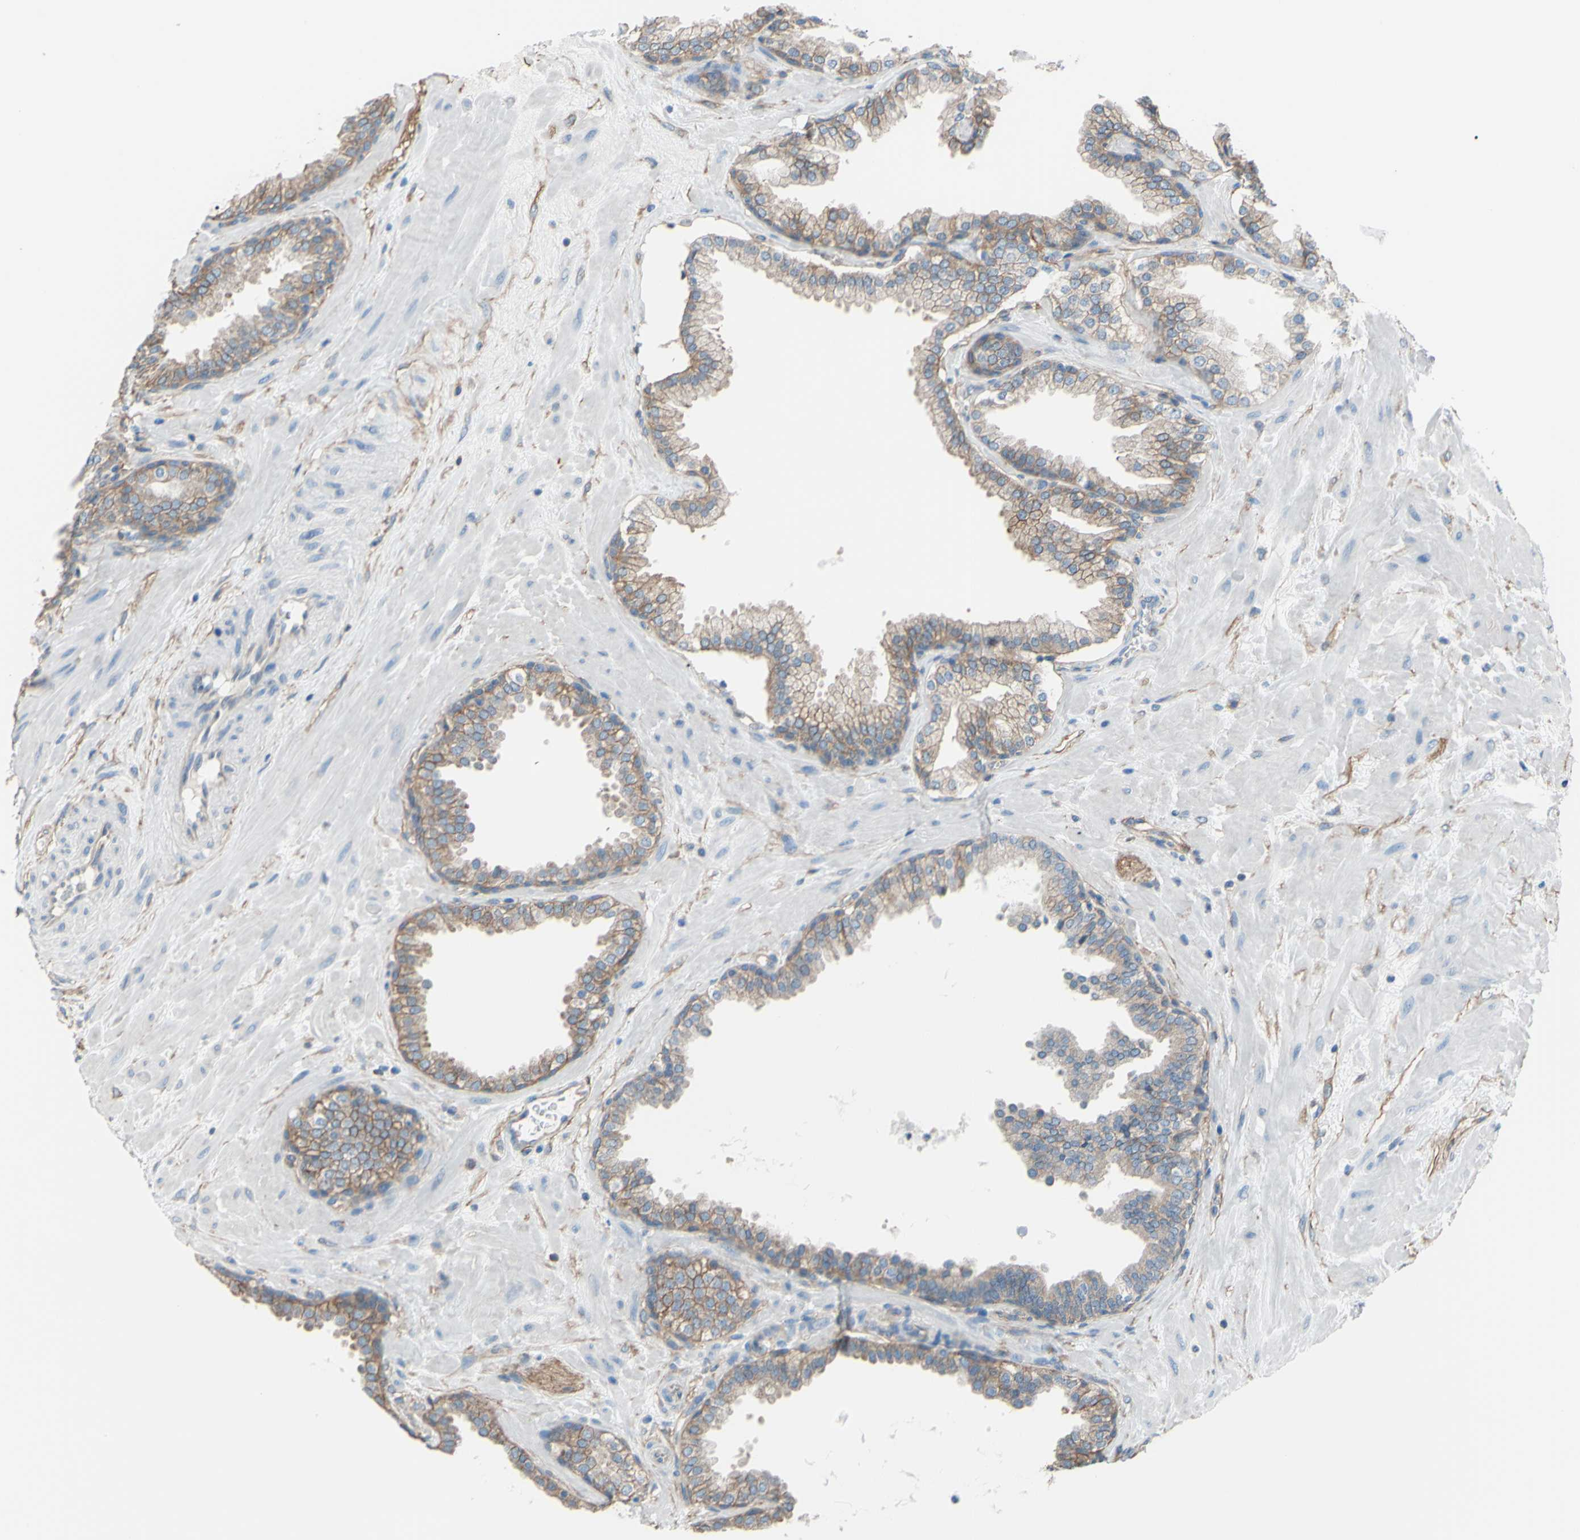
{"staining": {"intensity": "weak", "quantity": "25%-75%", "location": "cytoplasmic/membranous"}, "tissue": "prostate", "cell_type": "Glandular cells", "image_type": "normal", "snomed": [{"axis": "morphology", "description": "Normal tissue, NOS"}, {"axis": "topography", "description": "Prostate"}], "caption": "A histopathology image showing weak cytoplasmic/membranous staining in approximately 25%-75% of glandular cells in benign prostate, as visualized by brown immunohistochemical staining.", "gene": "ADD1", "patient": {"sex": "male", "age": 51}}